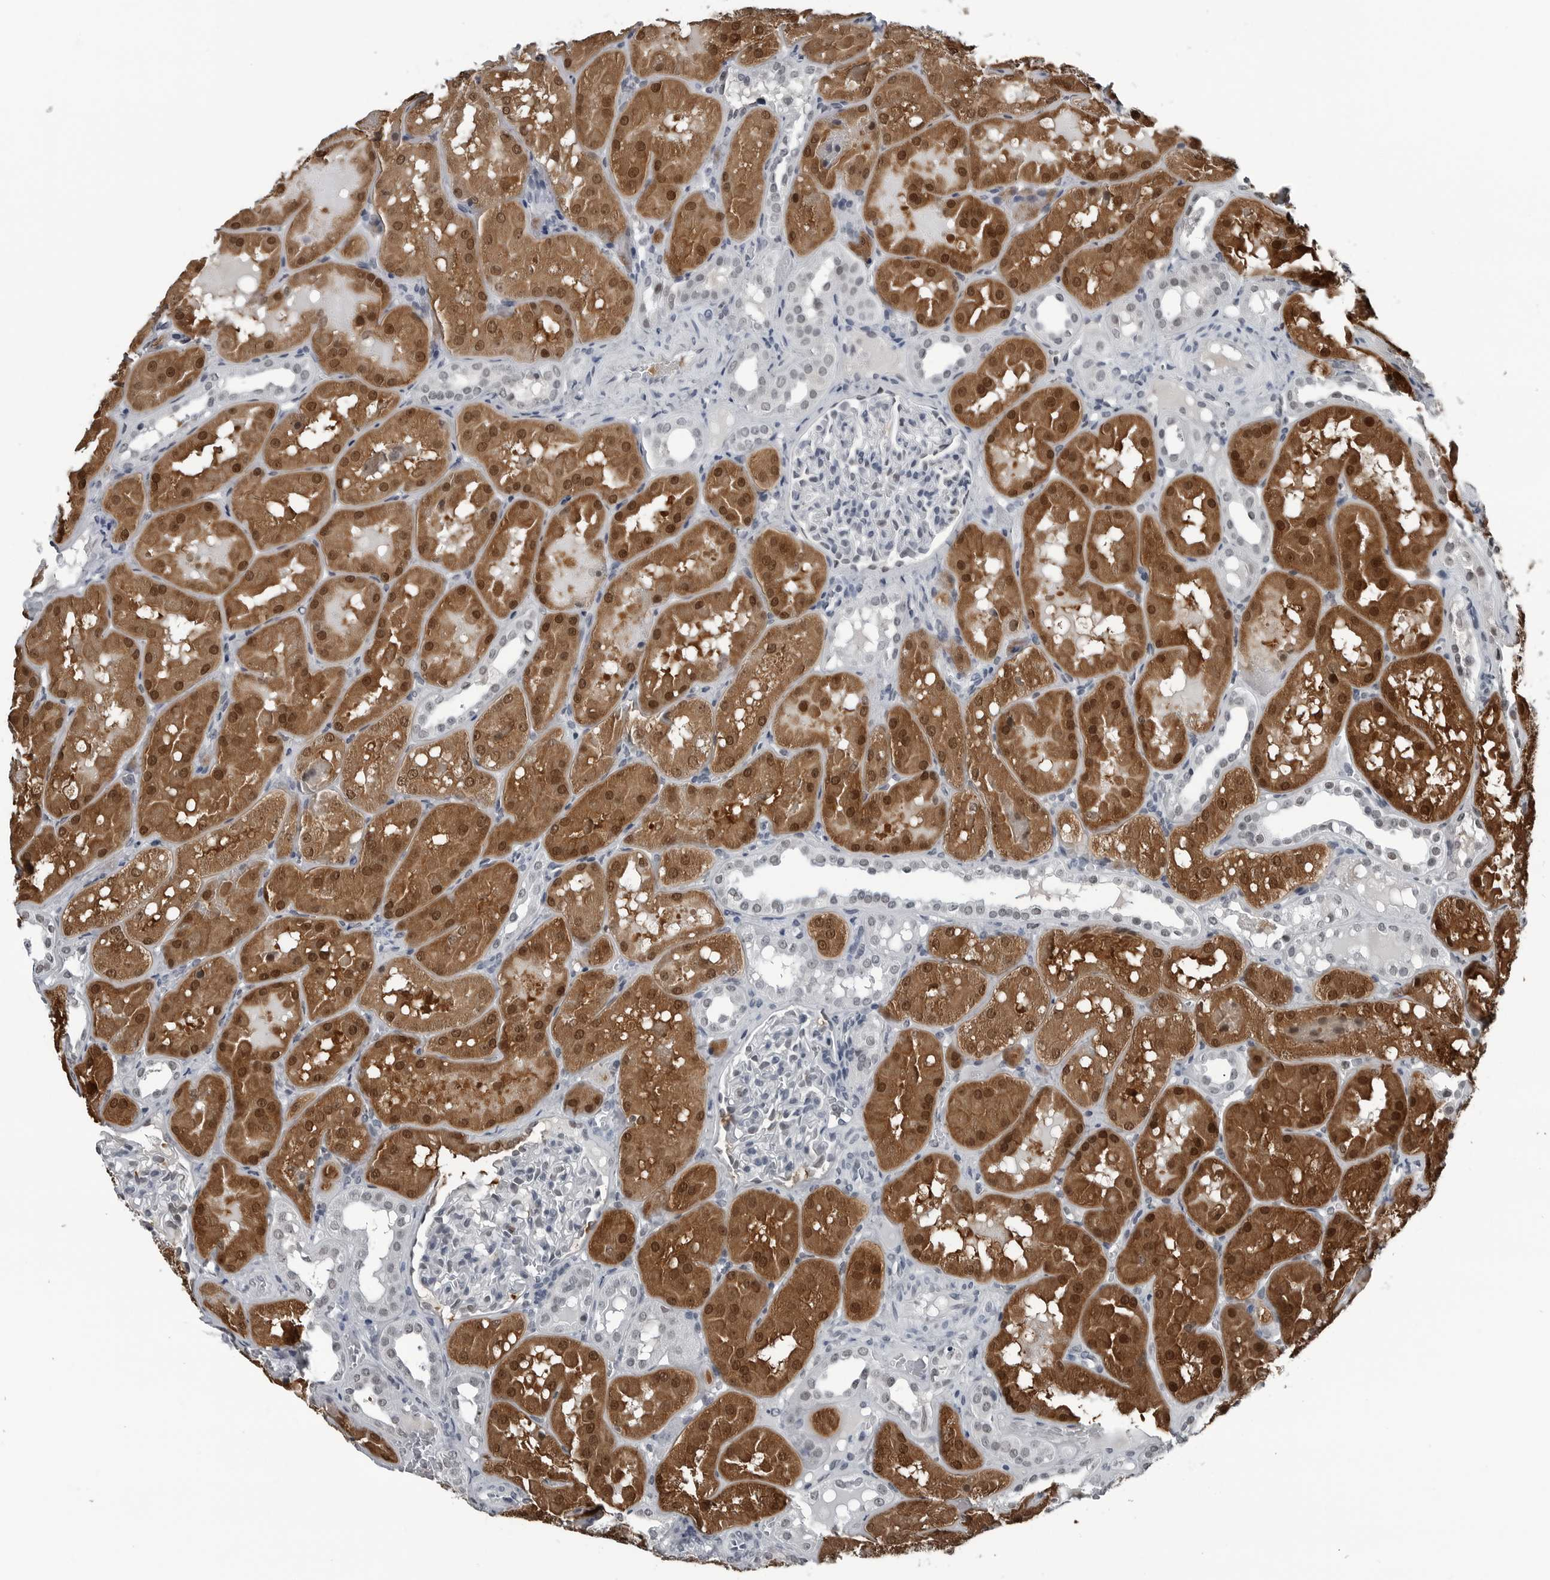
{"staining": {"intensity": "negative", "quantity": "none", "location": "none"}, "tissue": "kidney", "cell_type": "Cells in glomeruli", "image_type": "normal", "snomed": [{"axis": "morphology", "description": "Normal tissue, NOS"}, {"axis": "topography", "description": "Kidney"}], "caption": "Immunohistochemical staining of unremarkable human kidney exhibits no significant positivity in cells in glomeruli.", "gene": "AKR1A1", "patient": {"sex": "male", "age": 16}}